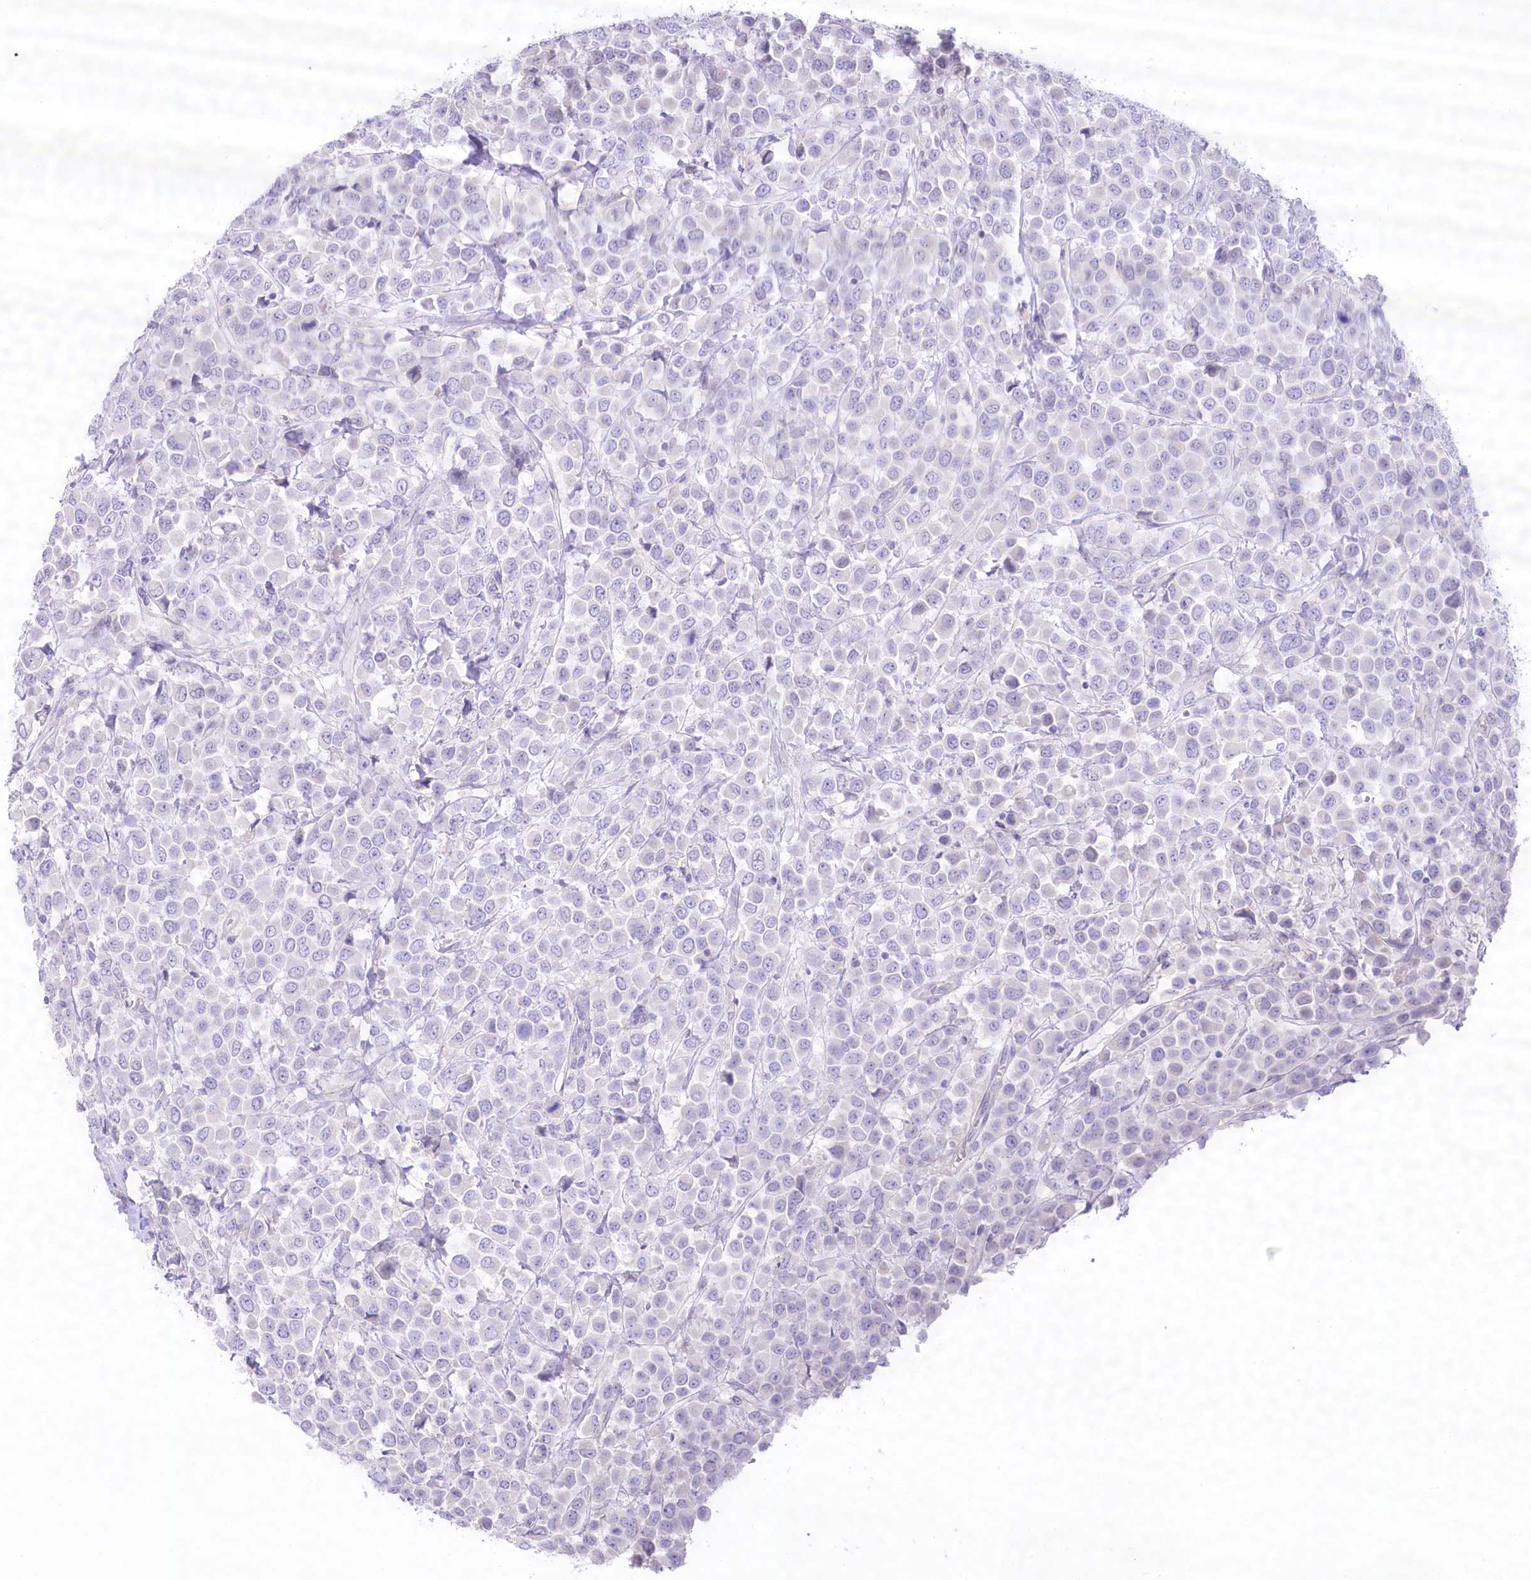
{"staining": {"intensity": "negative", "quantity": "none", "location": "none"}, "tissue": "breast cancer", "cell_type": "Tumor cells", "image_type": "cancer", "snomed": [{"axis": "morphology", "description": "Duct carcinoma"}, {"axis": "topography", "description": "Breast"}], "caption": "Tumor cells show no significant protein expression in breast cancer.", "gene": "MYOZ1", "patient": {"sex": "female", "age": 61}}